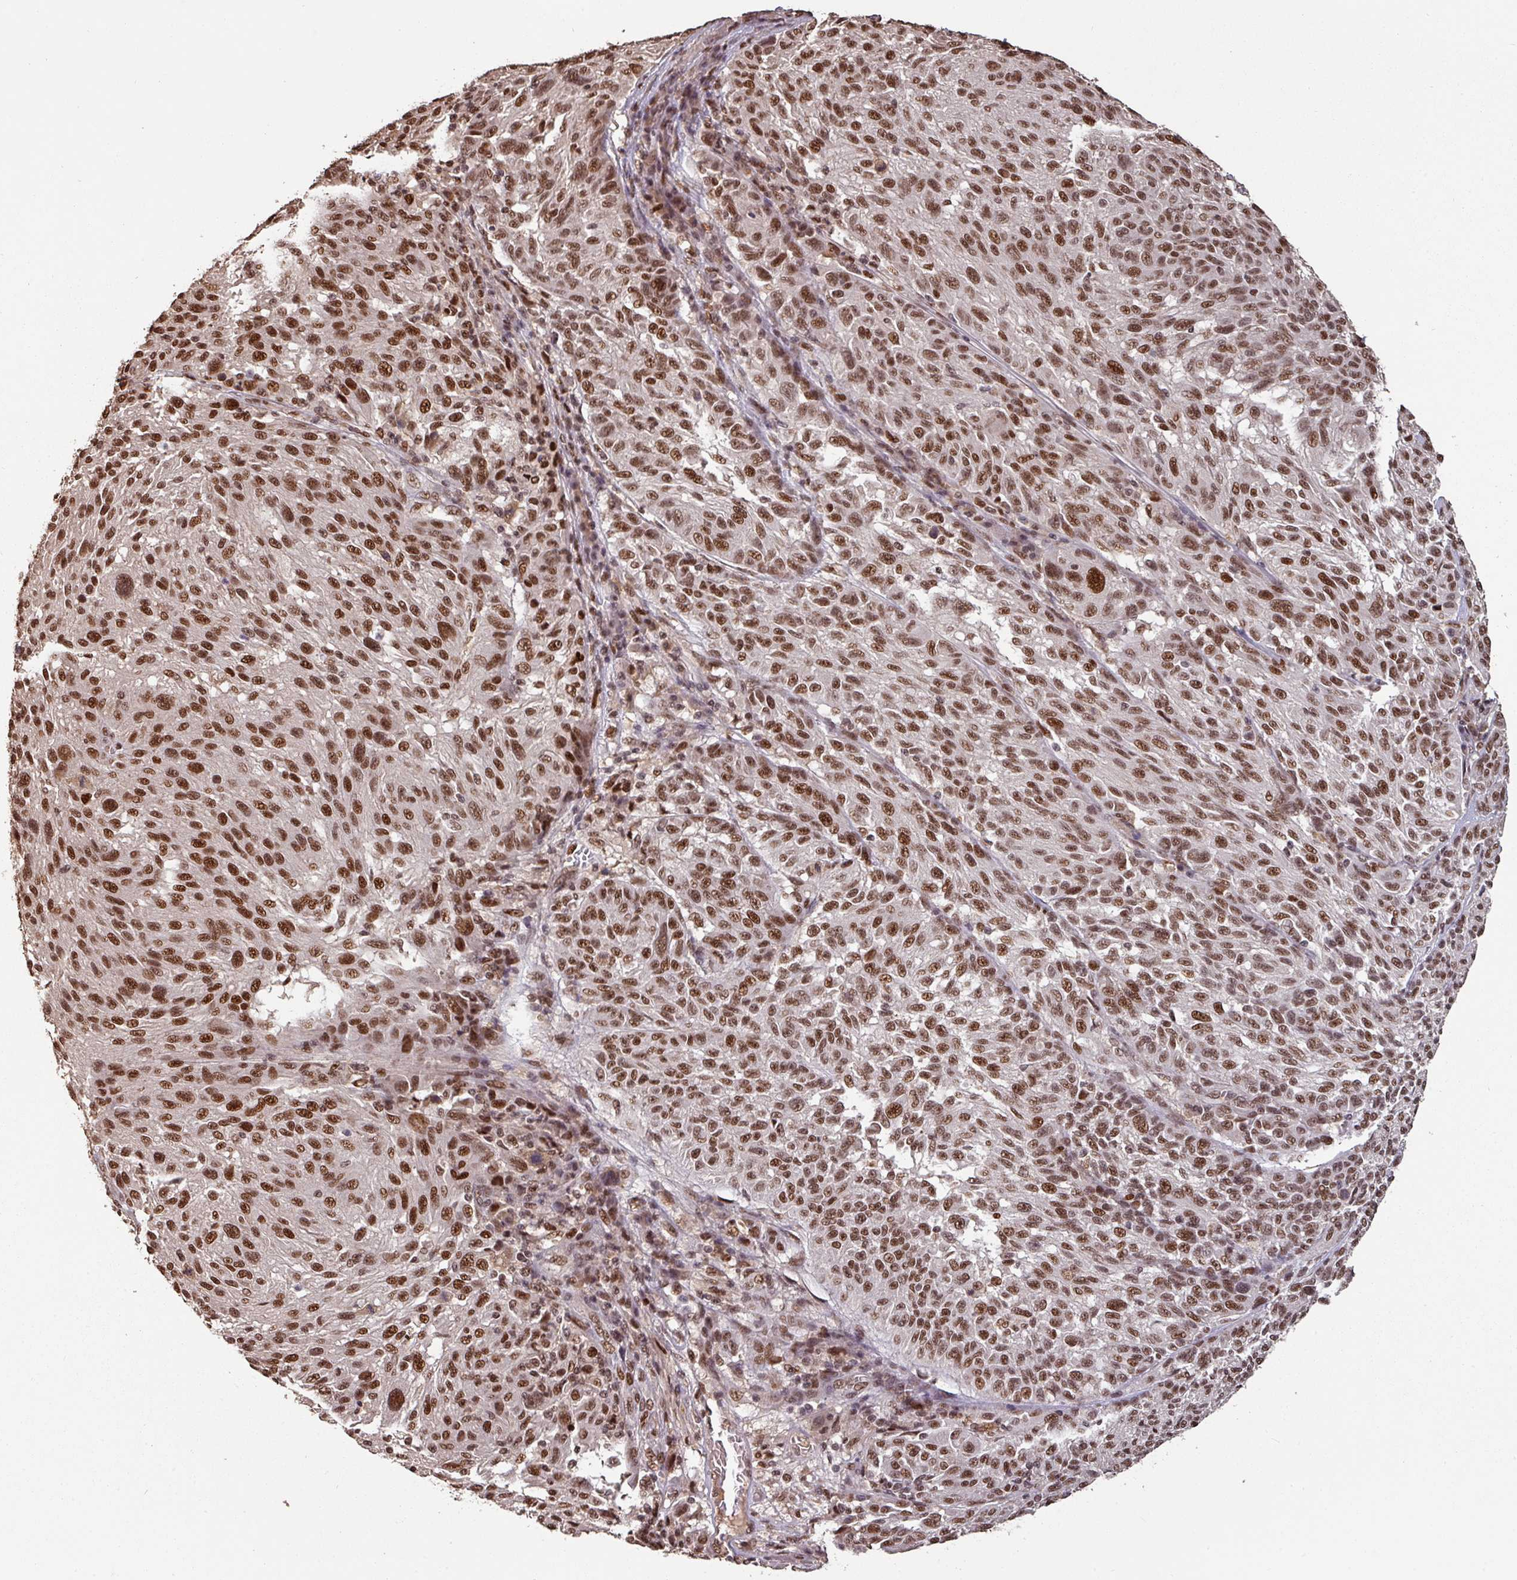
{"staining": {"intensity": "moderate", "quantity": ">75%", "location": "nuclear"}, "tissue": "melanoma", "cell_type": "Tumor cells", "image_type": "cancer", "snomed": [{"axis": "morphology", "description": "Malignant melanoma, NOS"}, {"axis": "topography", "description": "Skin"}], "caption": "There is medium levels of moderate nuclear positivity in tumor cells of melanoma, as demonstrated by immunohistochemical staining (brown color).", "gene": "POLD1", "patient": {"sex": "male", "age": 53}}